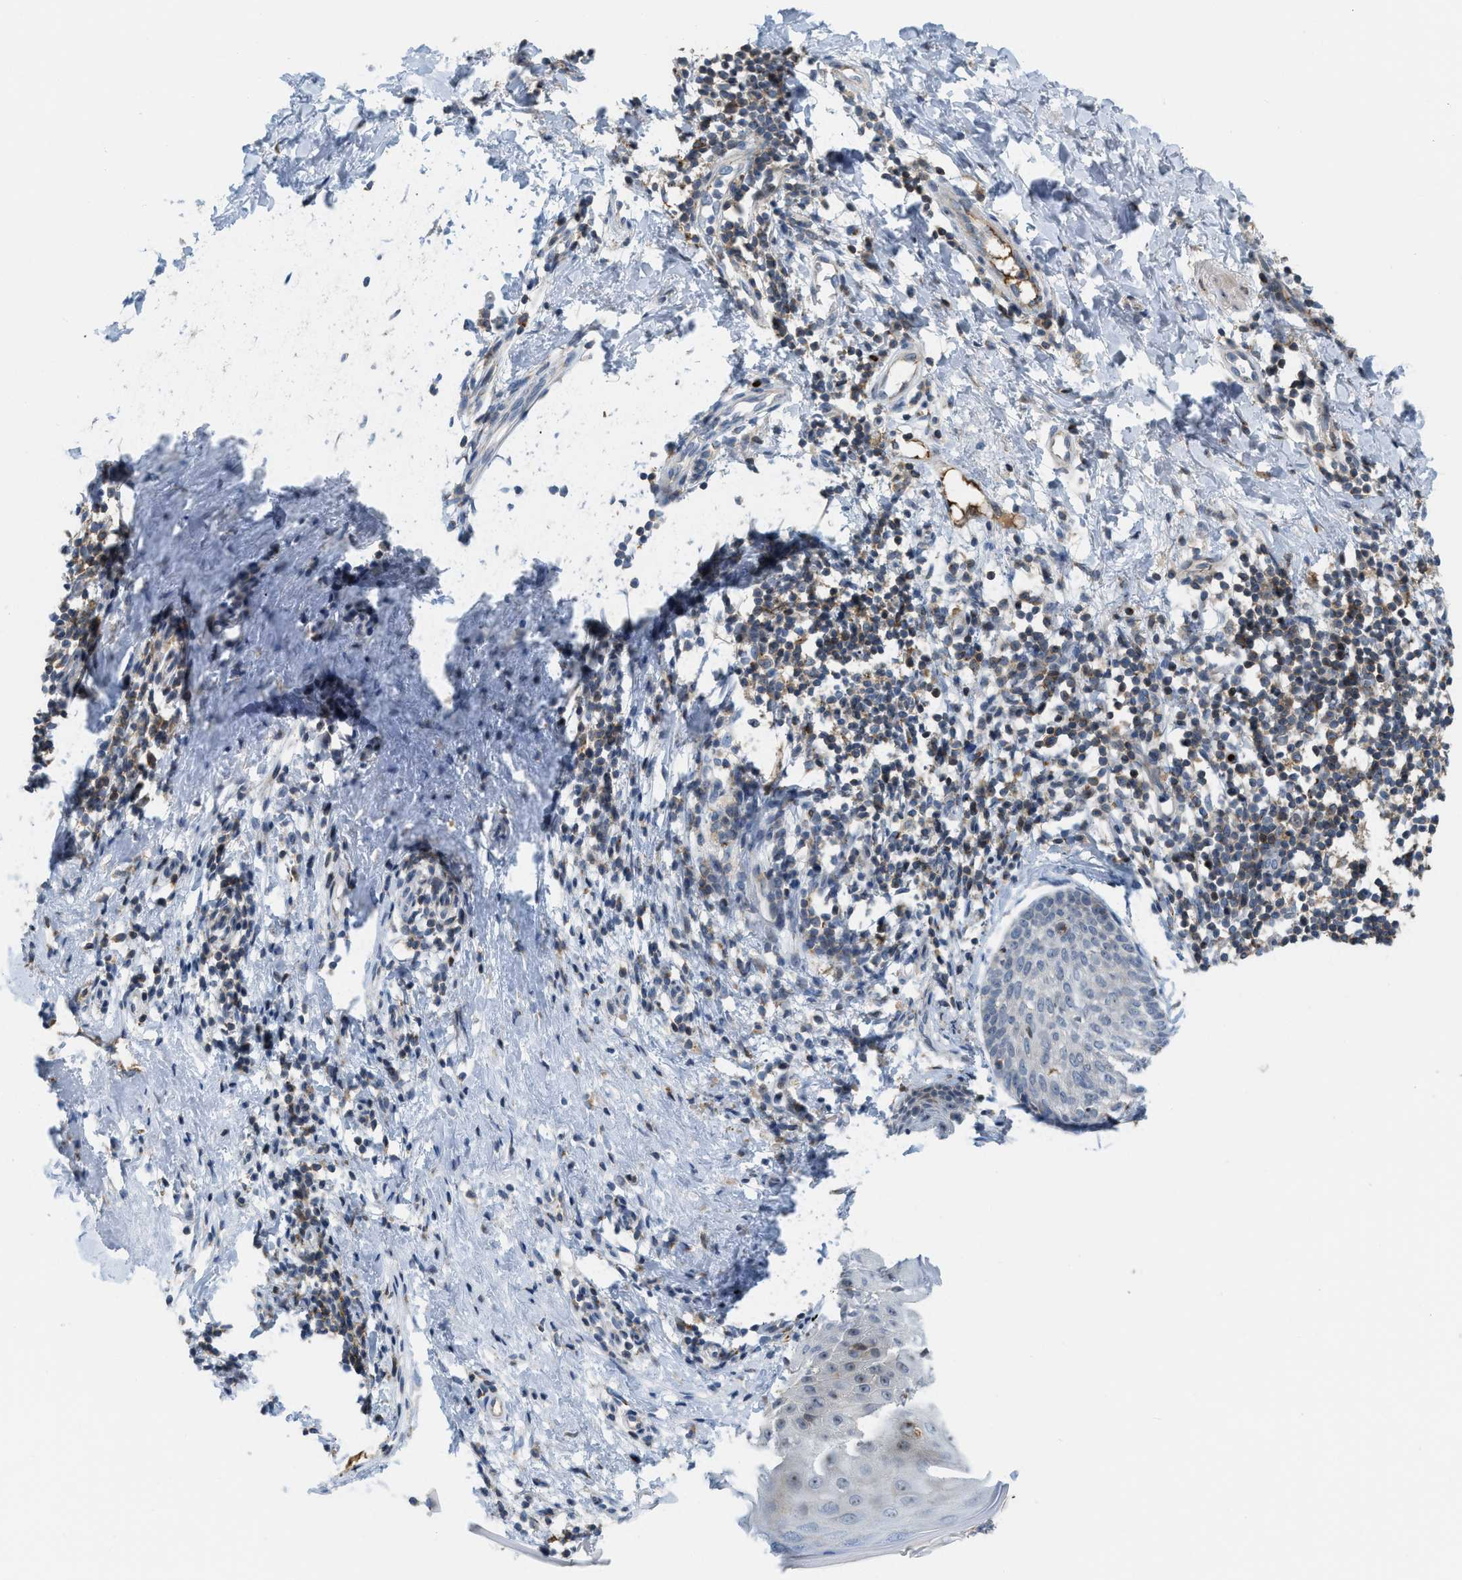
{"staining": {"intensity": "negative", "quantity": "none", "location": "none"}, "tissue": "skin cancer", "cell_type": "Tumor cells", "image_type": "cancer", "snomed": [{"axis": "morphology", "description": "Basal cell carcinoma"}, {"axis": "topography", "description": "Skin"}], "caption": "This micrograph is of skin cancer (basal cell carcinoma) stained with IHC to label a protein in brown with the nuclei are counter-stained blue. There is no expression in tumor cells. (DAB immunohistochemistry (IHC) visualized using brightfield microscopy, high magnification).", "gene": "DIPK1A", "patient": {"sex": "male", "age": 60}}